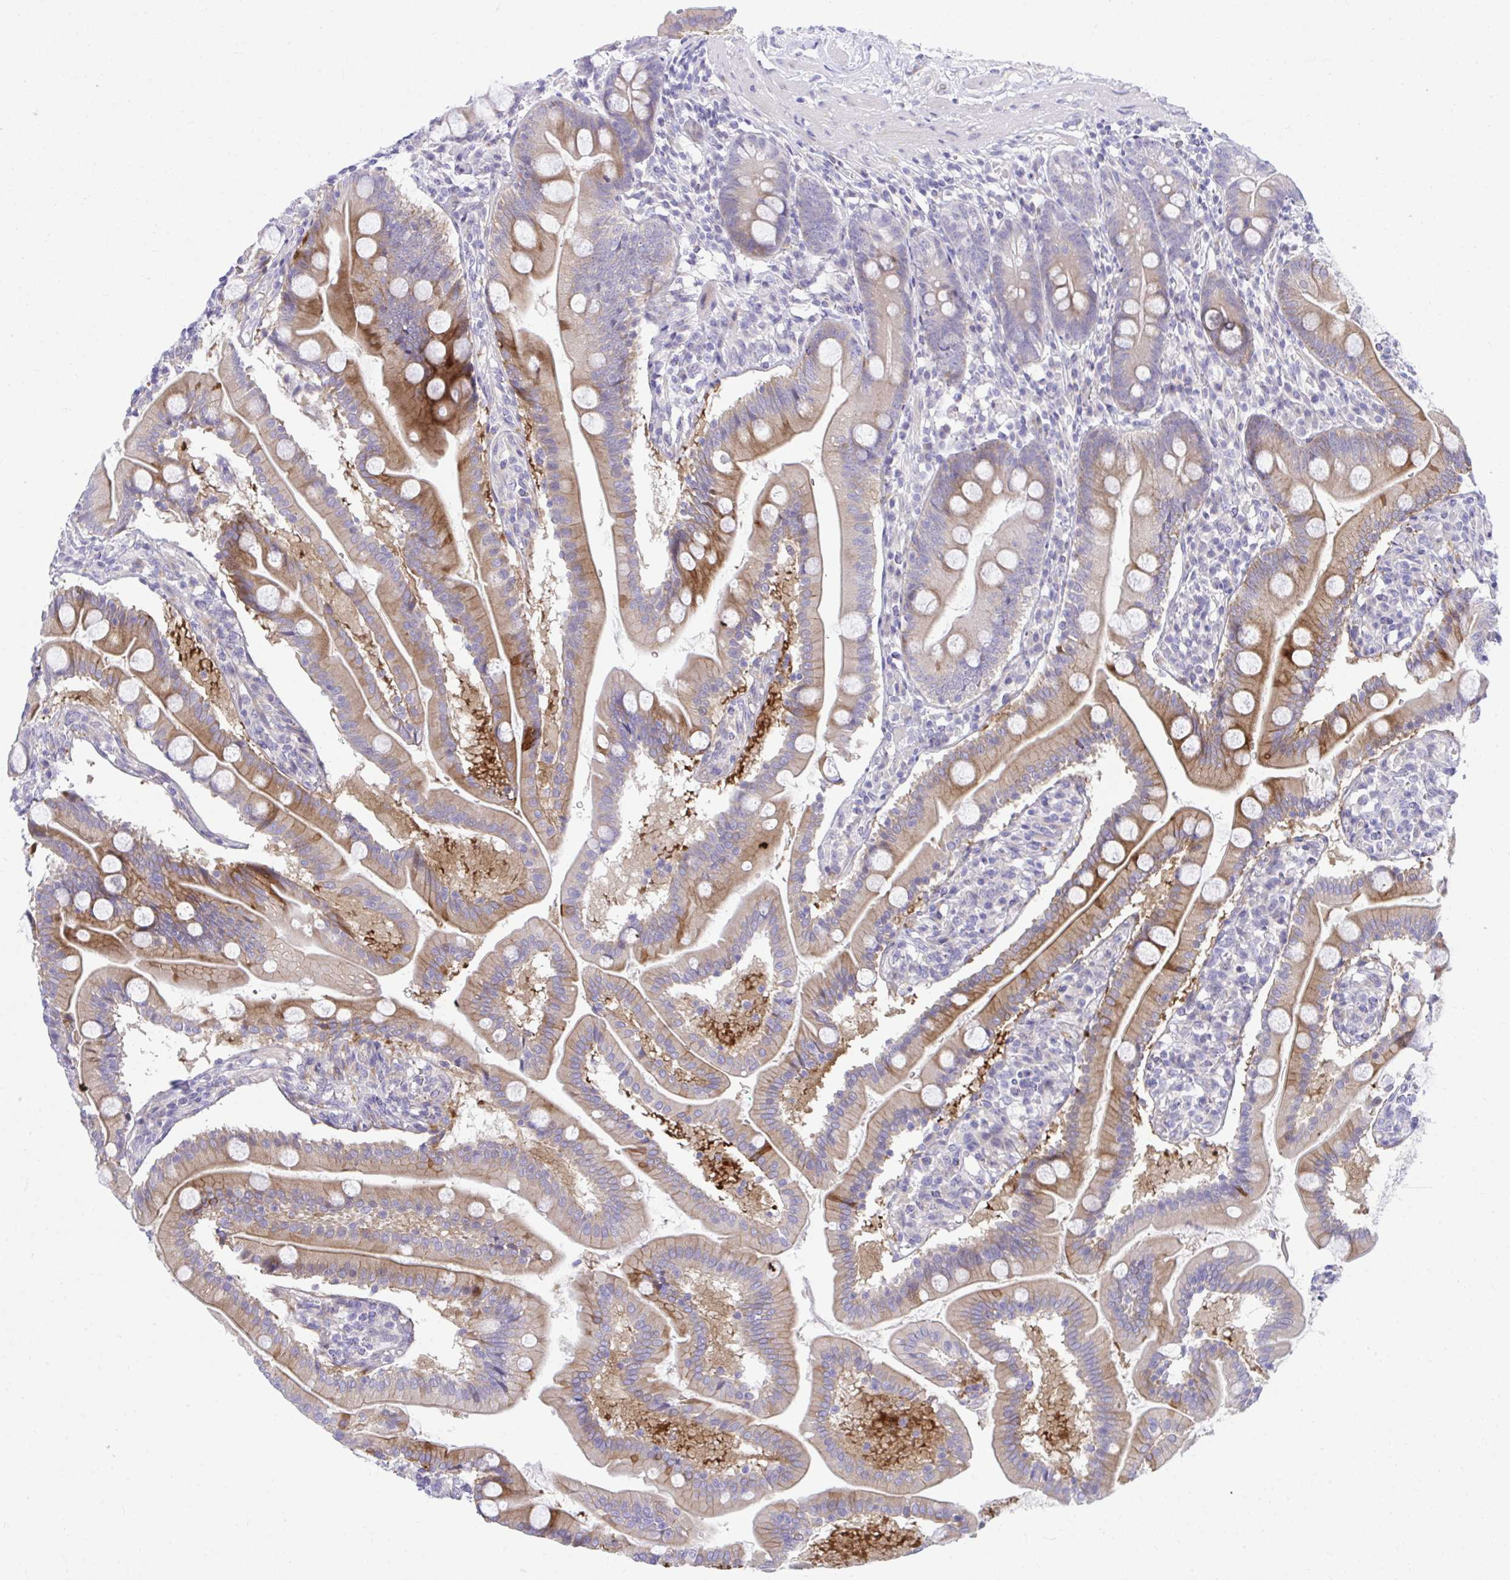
{"staining": {"intensity": "strong", "quantity": "25%-75%", "location": "cytoplasmic/membranous"}, "tissue": "duodenum", "cell_type": "Glandular cells", "image_type": "normal", "snomed": [{"axis": "morphology", "description": "Normal tissue, NOS"}, {"axis": "topography", "description": "Duodenum"}], "caption": "This is an image of immunohistochemistry (IHC) staining of unremarkable duodenum, which shows strong staining in the cytoplasmic/membranous of glandular cells.", "gene": "MED9", "patient": {"sex": "female", "age": 67}}